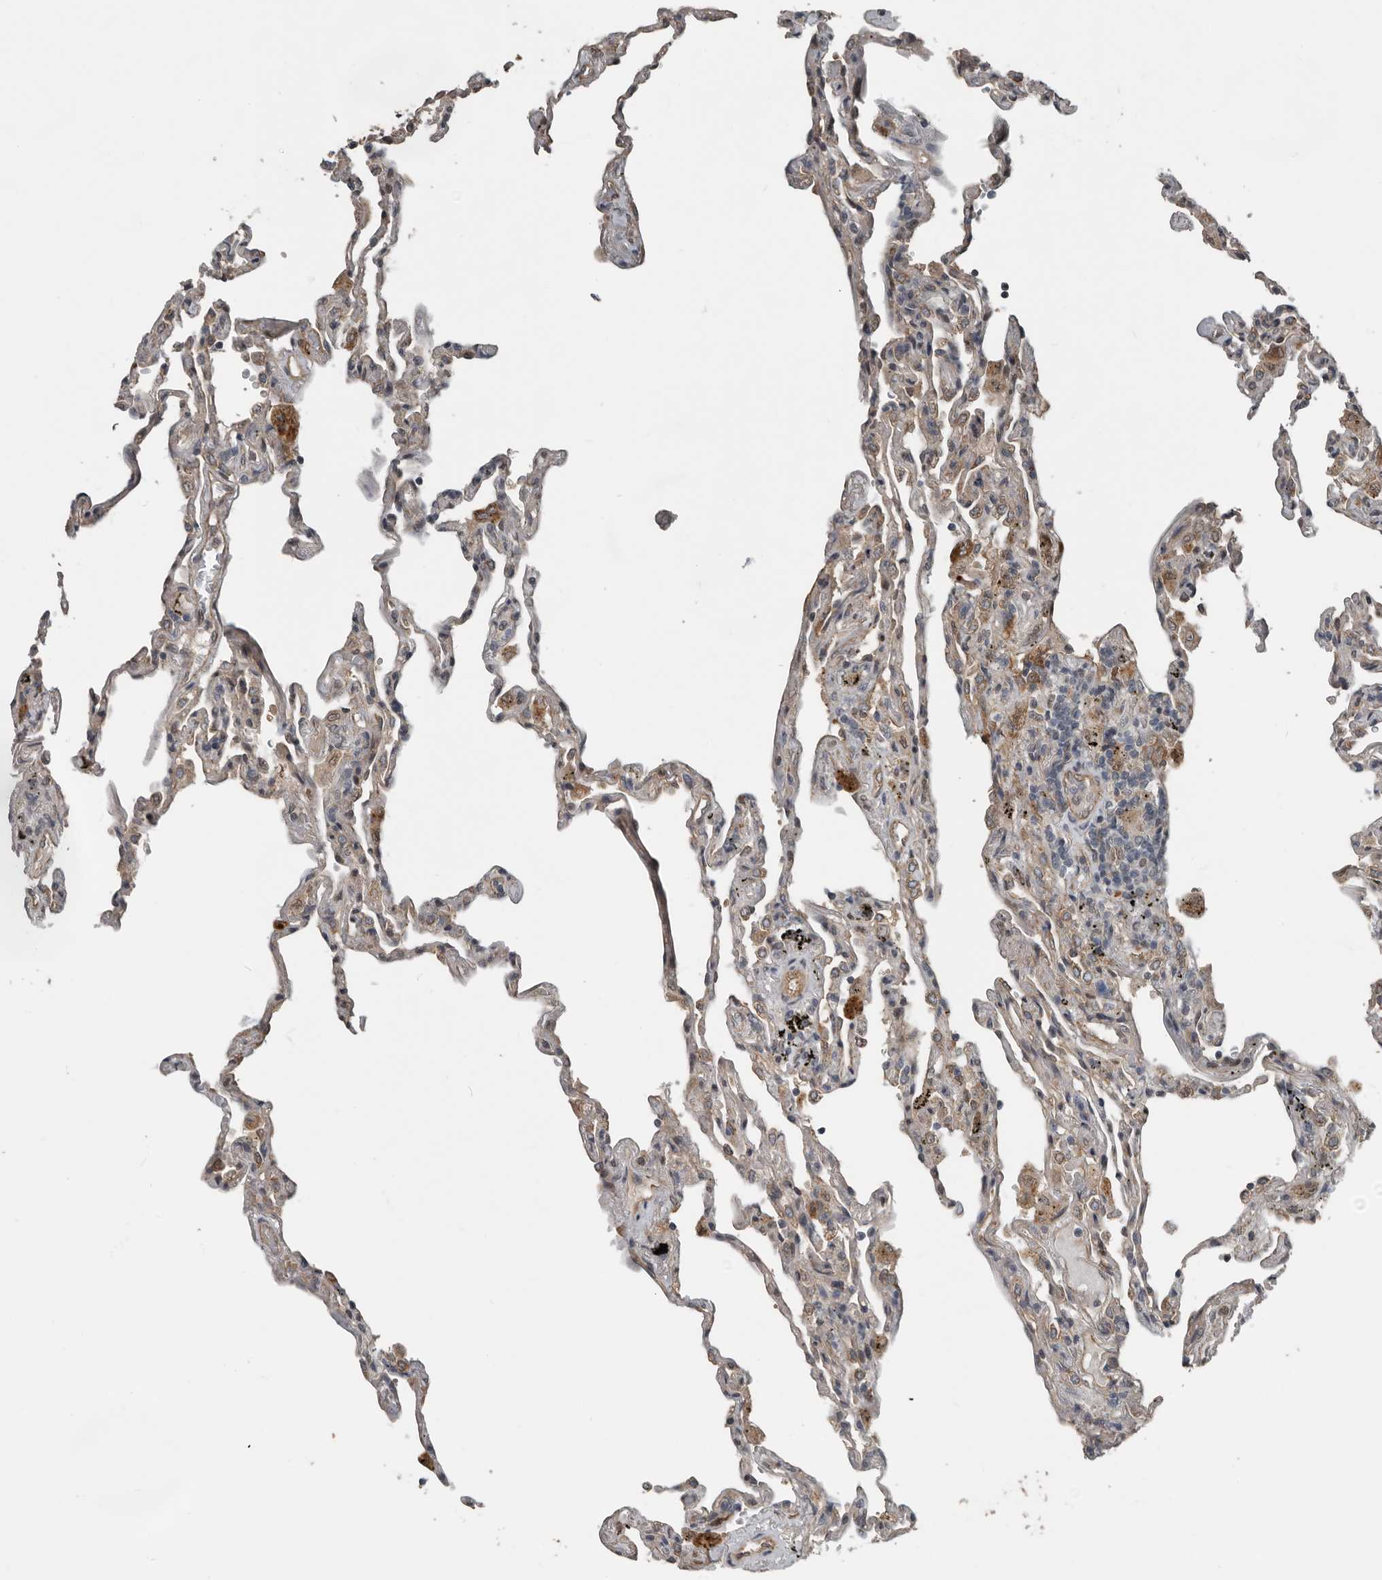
{"staining": {"intensity": "weak", "quantity": "25%-75%", "location": "cytoplasmic/membranous"}, "tissue": "lung", "cell_type": "Alveolar cells", "image_type": "normal", "snomed": [{"axis": "morphology", "description": "Normal tissue, NOS"}, {"axis": "topography", "description": "Lung"}], "caption": "Immunohistochemical staining of unremarkable human lung reveals 25%-75% levels of weak cytoplasmic/membranous protein staining in approximately 25%-75% of alveolar cells. (IHC, brightfield microscopy, high magnification).", "gene": "YOD1", "patient": {"sex": "male", "age": 59}}